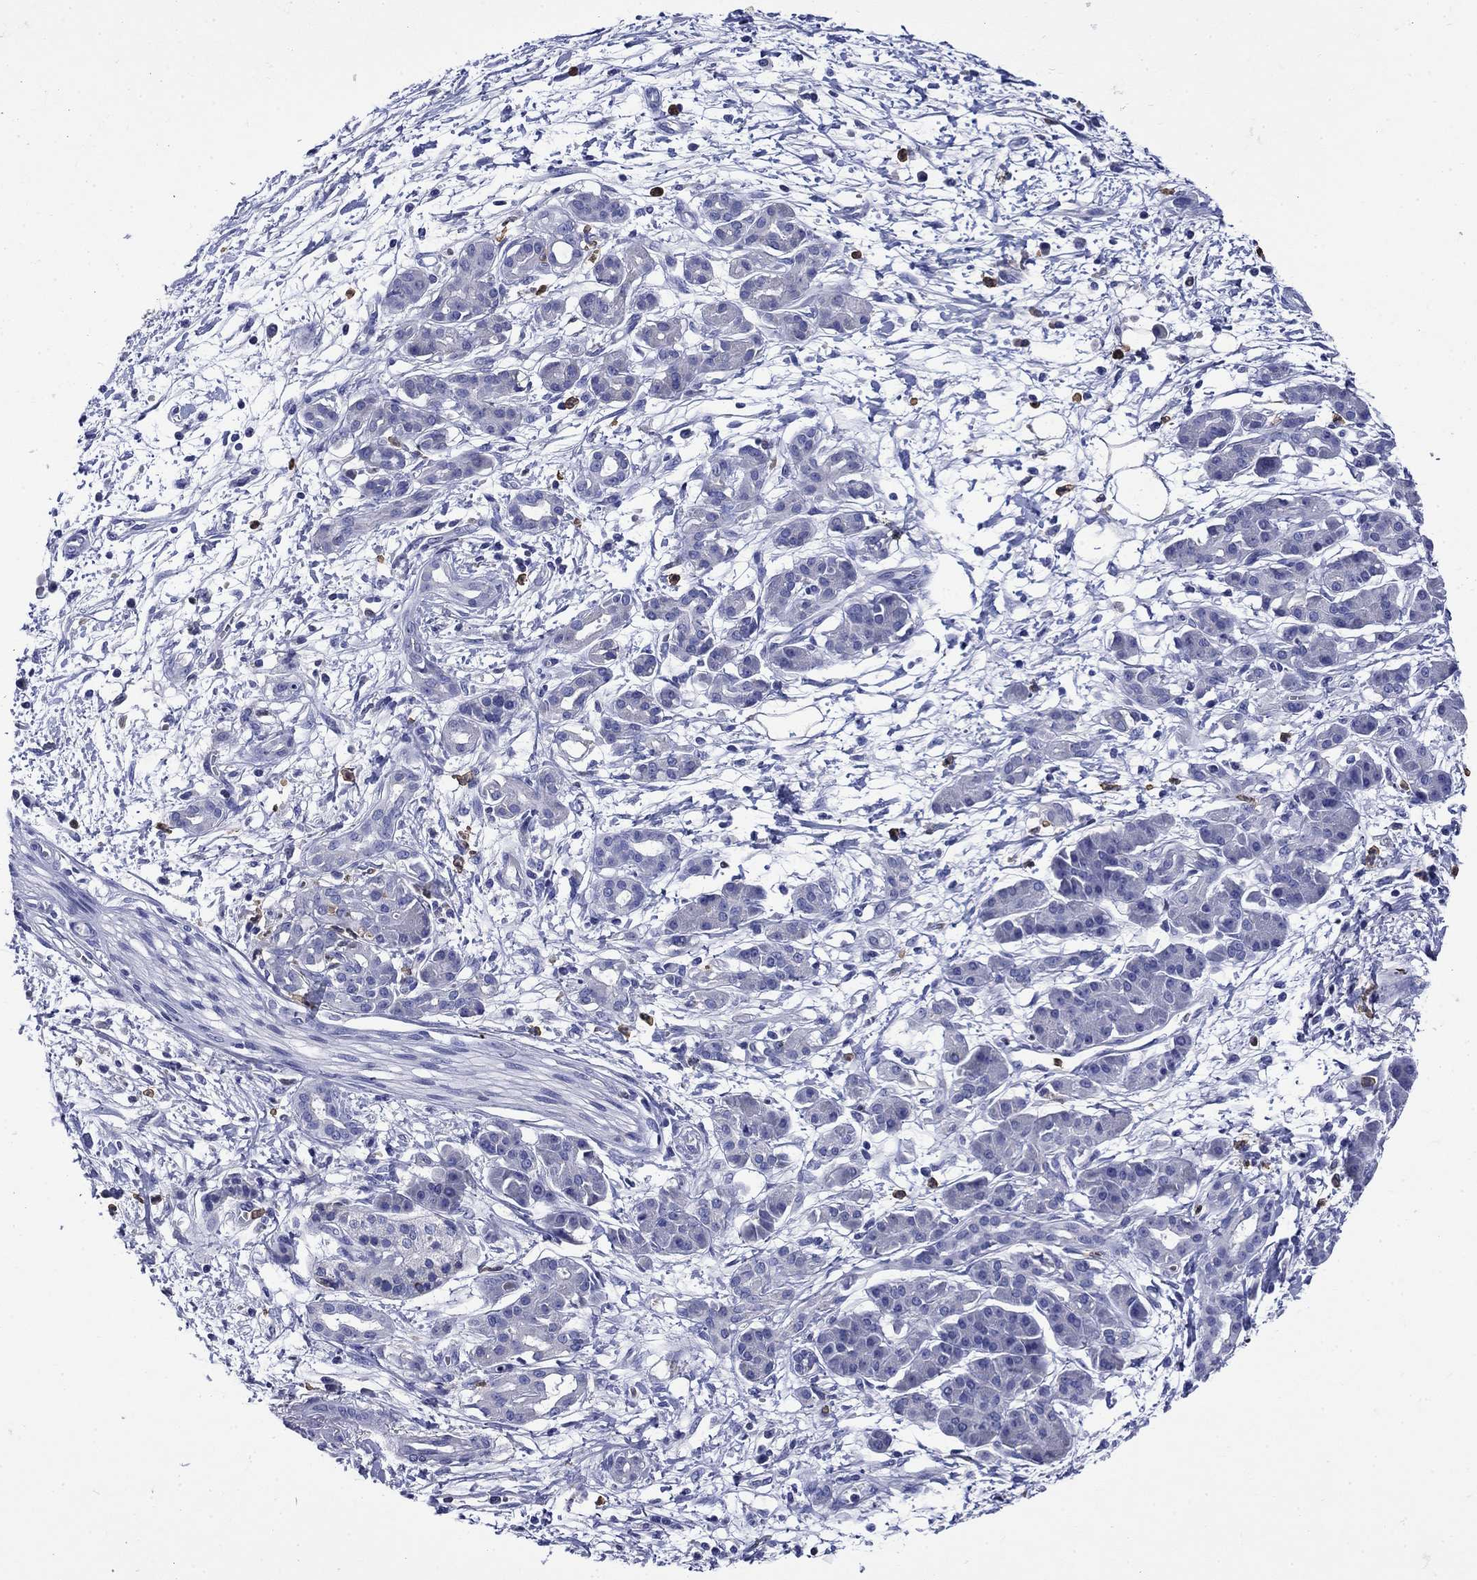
{"staining": {"intensity": "negative", "quantity": "none", "location": "none"}, "tissue": "pancreatic cancer", "cell_type": "Tumor cells", "image_type": "cancer", "snomed": [{"axis": "morphology", "description": "Adenocarcinoma, NOS"}, {"axis": "topography", "description": "Pancreas"}], "caption": "High power microscopy image of an IHC image of pancreatic cancer (adenocarcinoma), revealing no significant expression in tumor cells. (DAB IHC with hematoxylin counter stain).", "gene": "TFR2", "patient": {"sex": "male", "age": 72}}